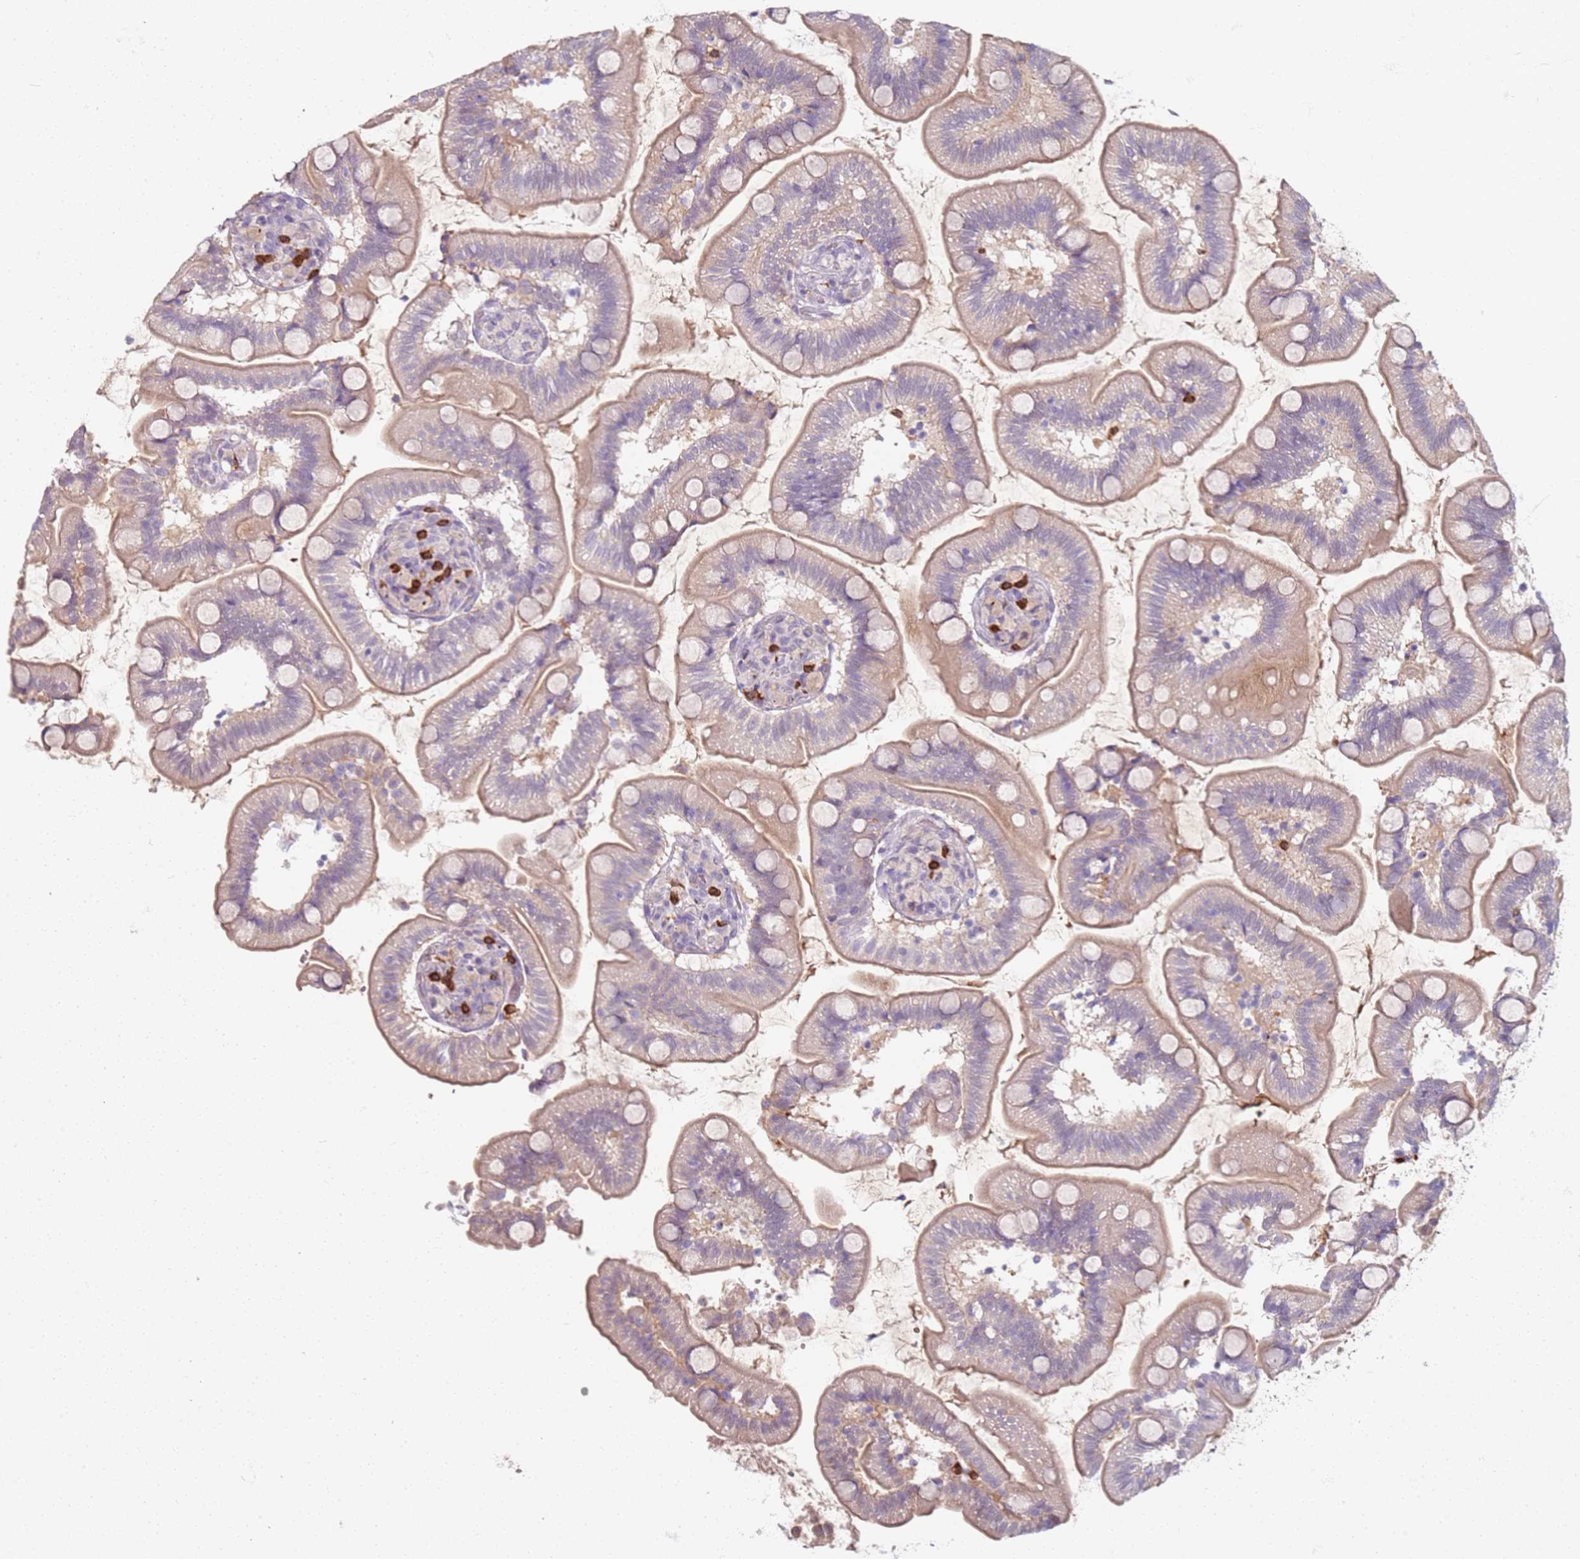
{"staining": {"intensity": "moderate", "quantity": ">75%", "location": "cytoplasmic/membranous"}, "tissue": "small intestine", "cell_type": "Glandular cells", "image_type": "normal", "snomed": [{"axis": "morphology", "description": "Normal tissue, NOS"}, {"axis": "topography", "description": "Small intestine"}], "caption": "Protein expression analysis of unremarkable human small intestine reveals moderate cytoplasmic/membranous positivity in about >75% of glandular cells.", "gene": "CD40LG", "patient": {"sex": "female", "age": 64}}